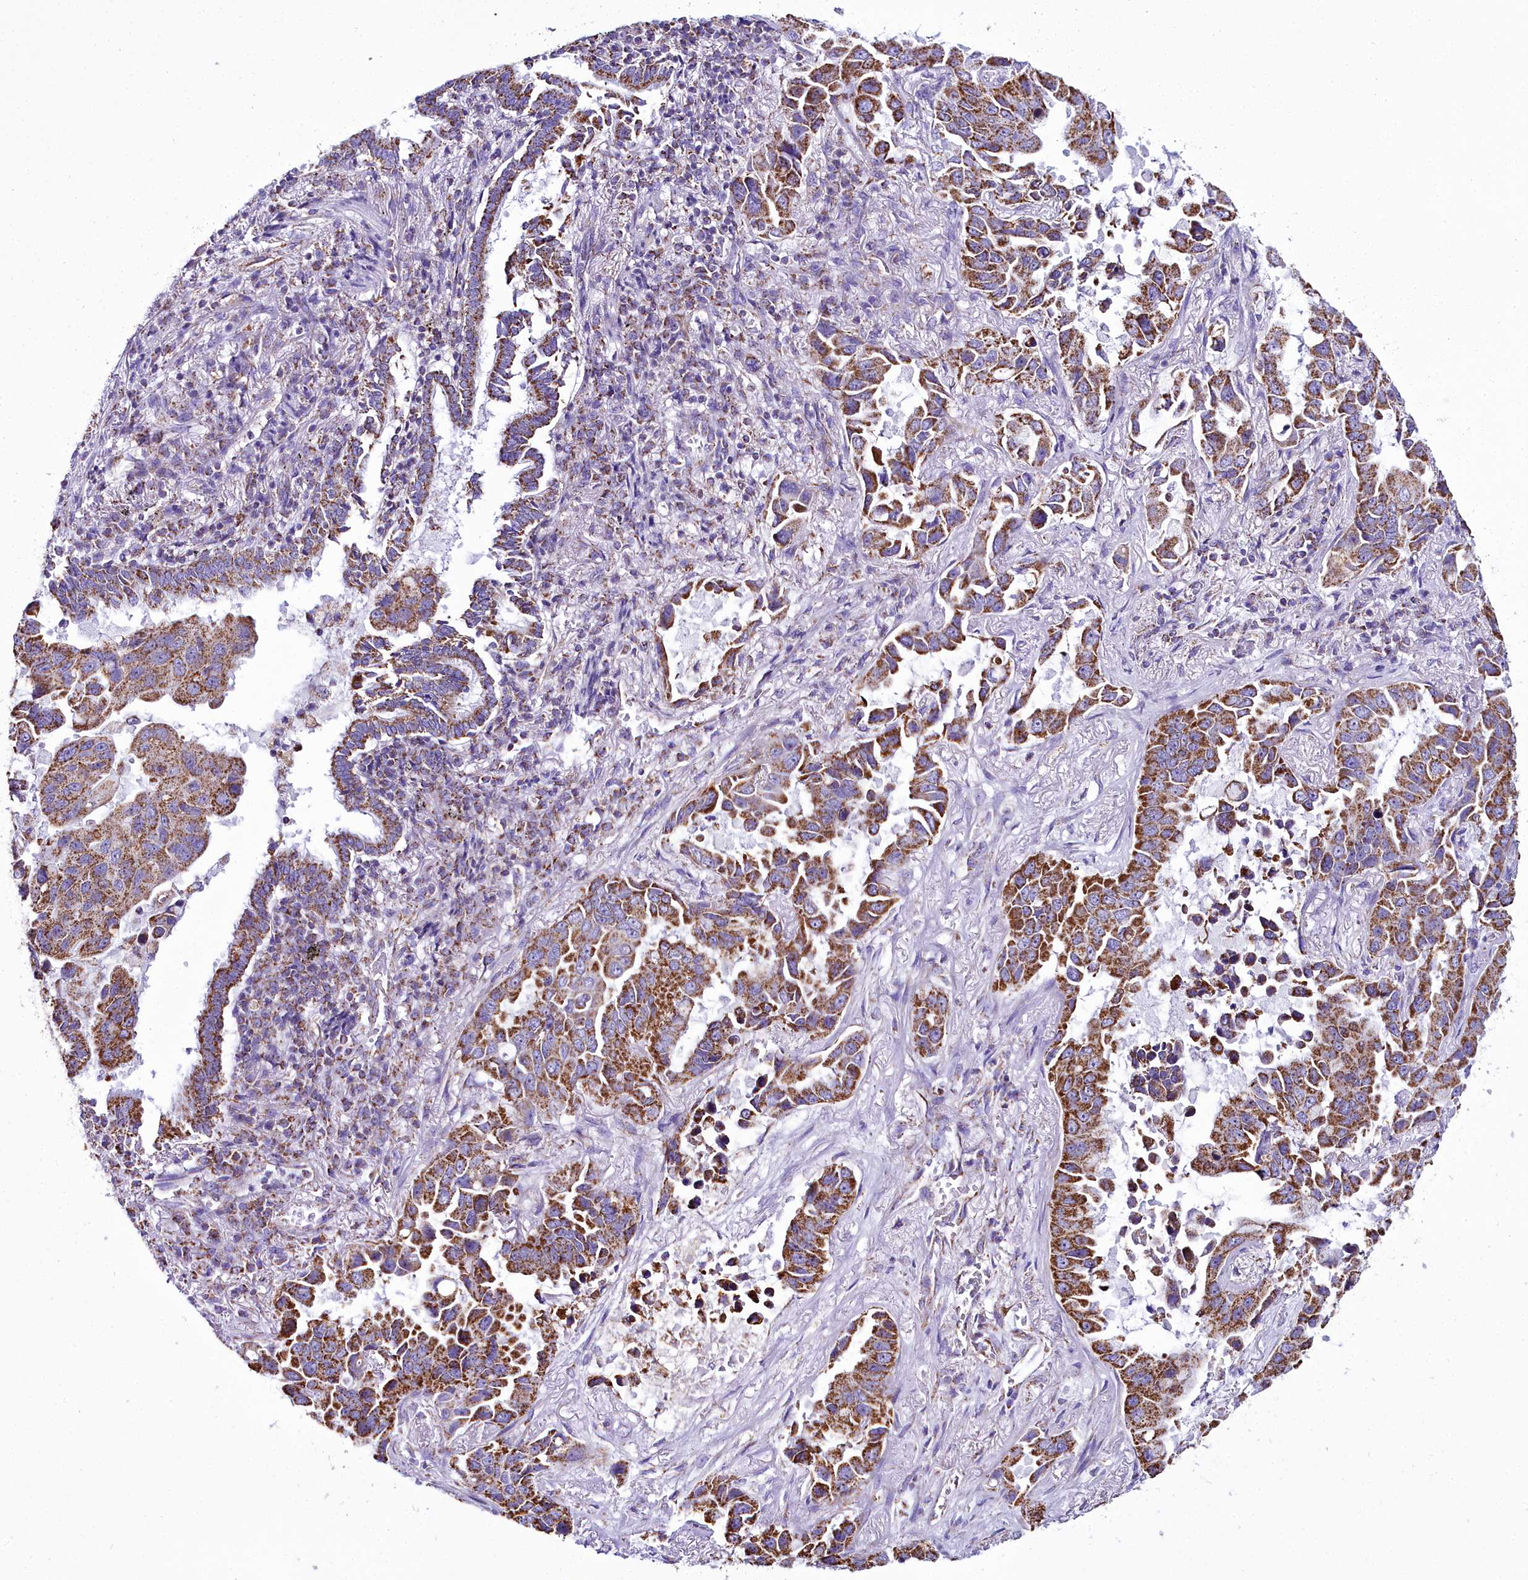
{"staining": {"intensity": "strong", "quantity": ">75%", "location": "cytoplasmic/membranous"}, "tissue": "lung cancer", "cell_type": "Tumor cells", "image_type": "cancer", "snomed": [{"axis": "morphology", "description": "Adenocarcinoma, NOS"}, {"axis": "topography", "description": "Lung"}], "caption": "Immunohistochemistry photomicrograph of neoplastic tissue: human lung cancer stained using immunohistochemistry (IHC) exhibits high levels of strong protein expression localized specifically in the cytoplasmic/membranous of tumor cells, appearing as a cytoplasmic/membranous brown color.", "gene": "WDFY3", "patient": {"sex": "male", "age": 64}}